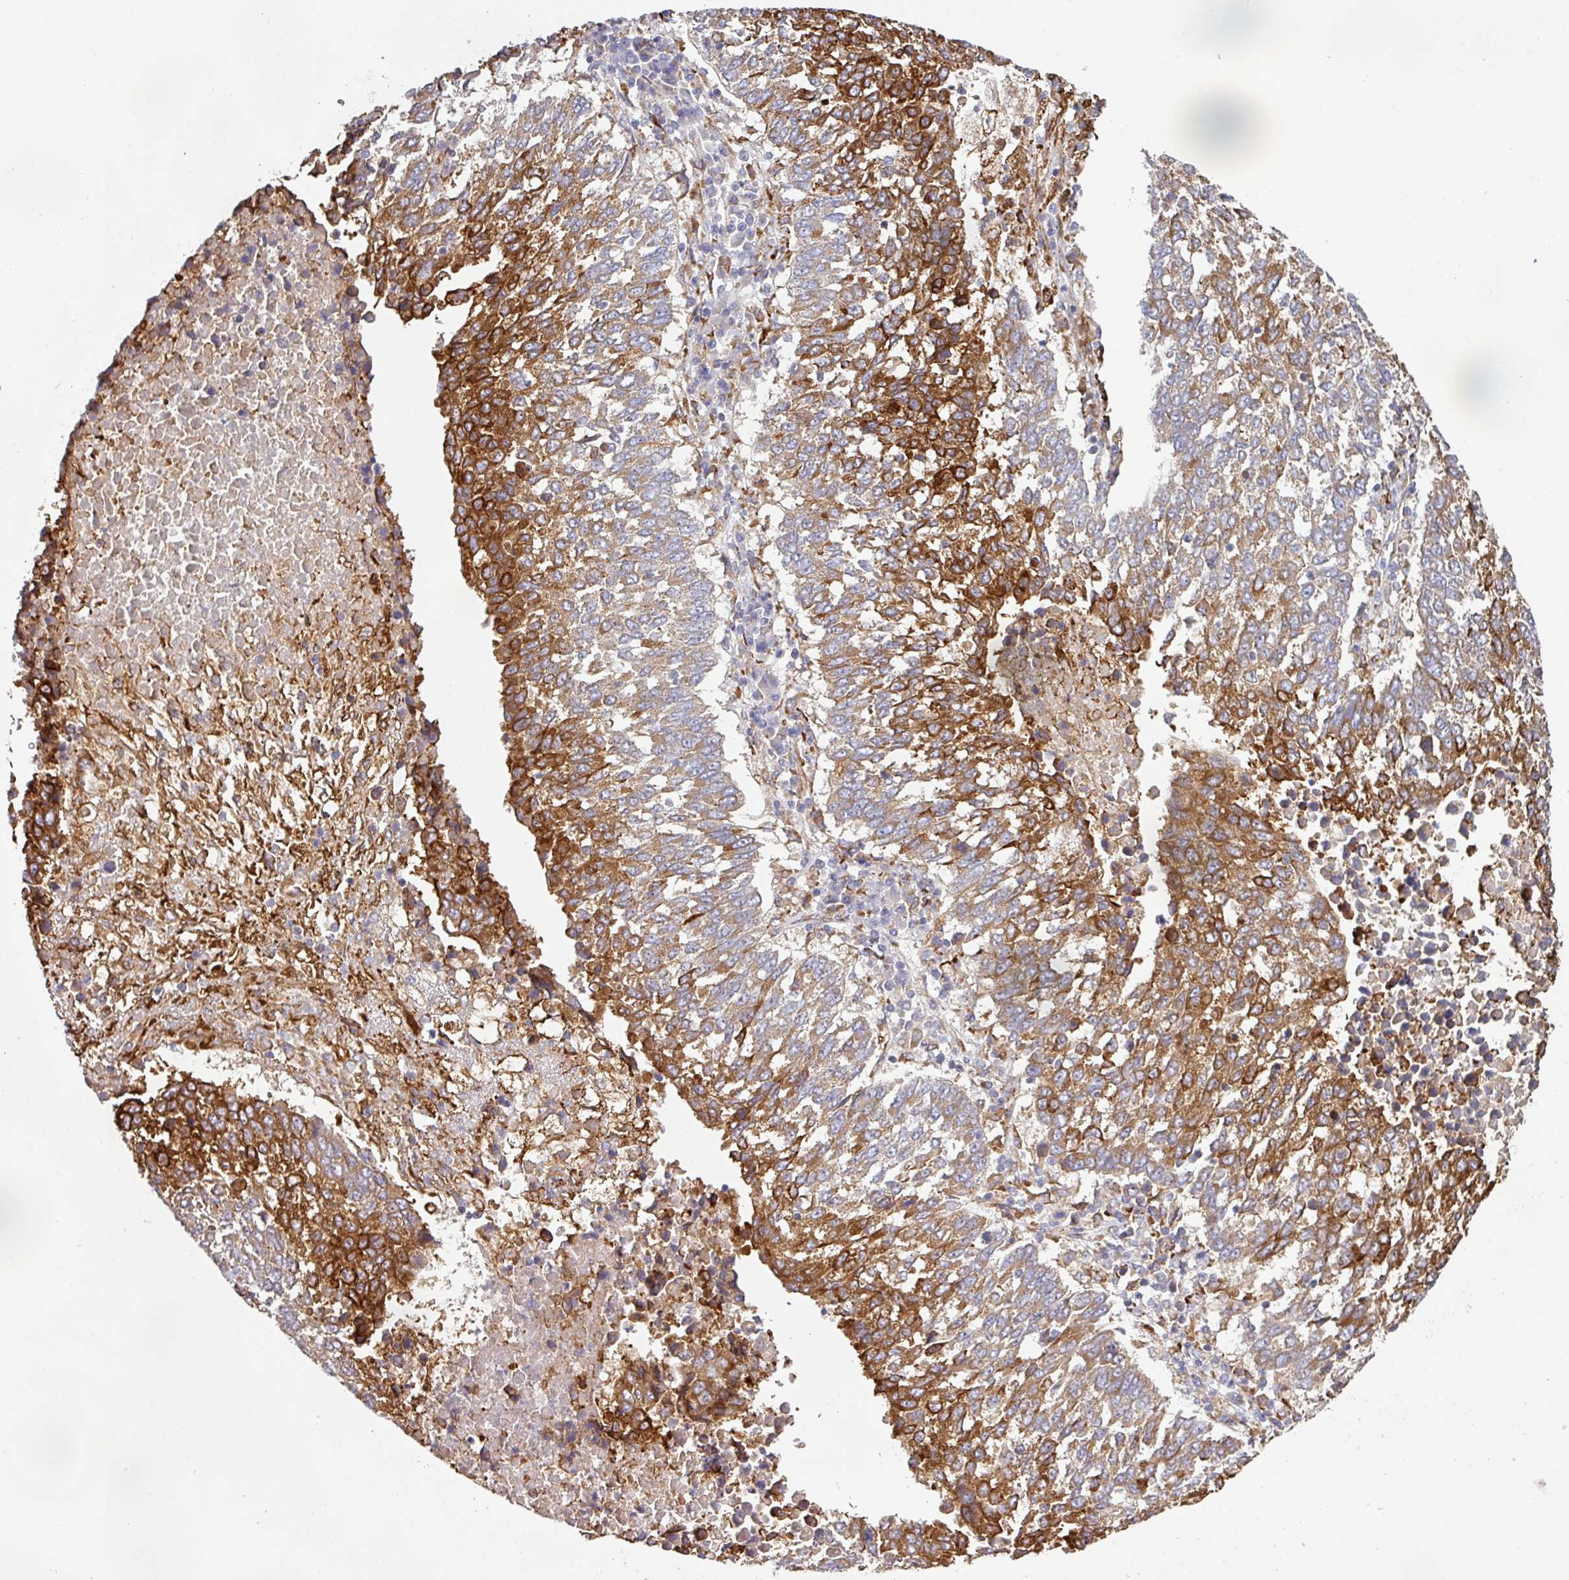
{"staining": {"intensity": "strong", "quantity": "25%-75%", "location": "cytoplasmic/membranous"}, "tissue": "lung cancer", "cell_type": "Tumor cells", "image_type": "cancer", "snomed": [{"axis": "morphology", "description": "Squamous cell carcinoma, NOS"}, {"axis": "topography", "description": "Lung"}], "caption": "About 25%-75% of tumor cells in human lung cancer demonstrate strong cytoplasmic/membranous protein positivity as visualized by brown immunohistochemical staining.", "gene": "ZNF268", "patient": {"sex": "male", "age": 73}}